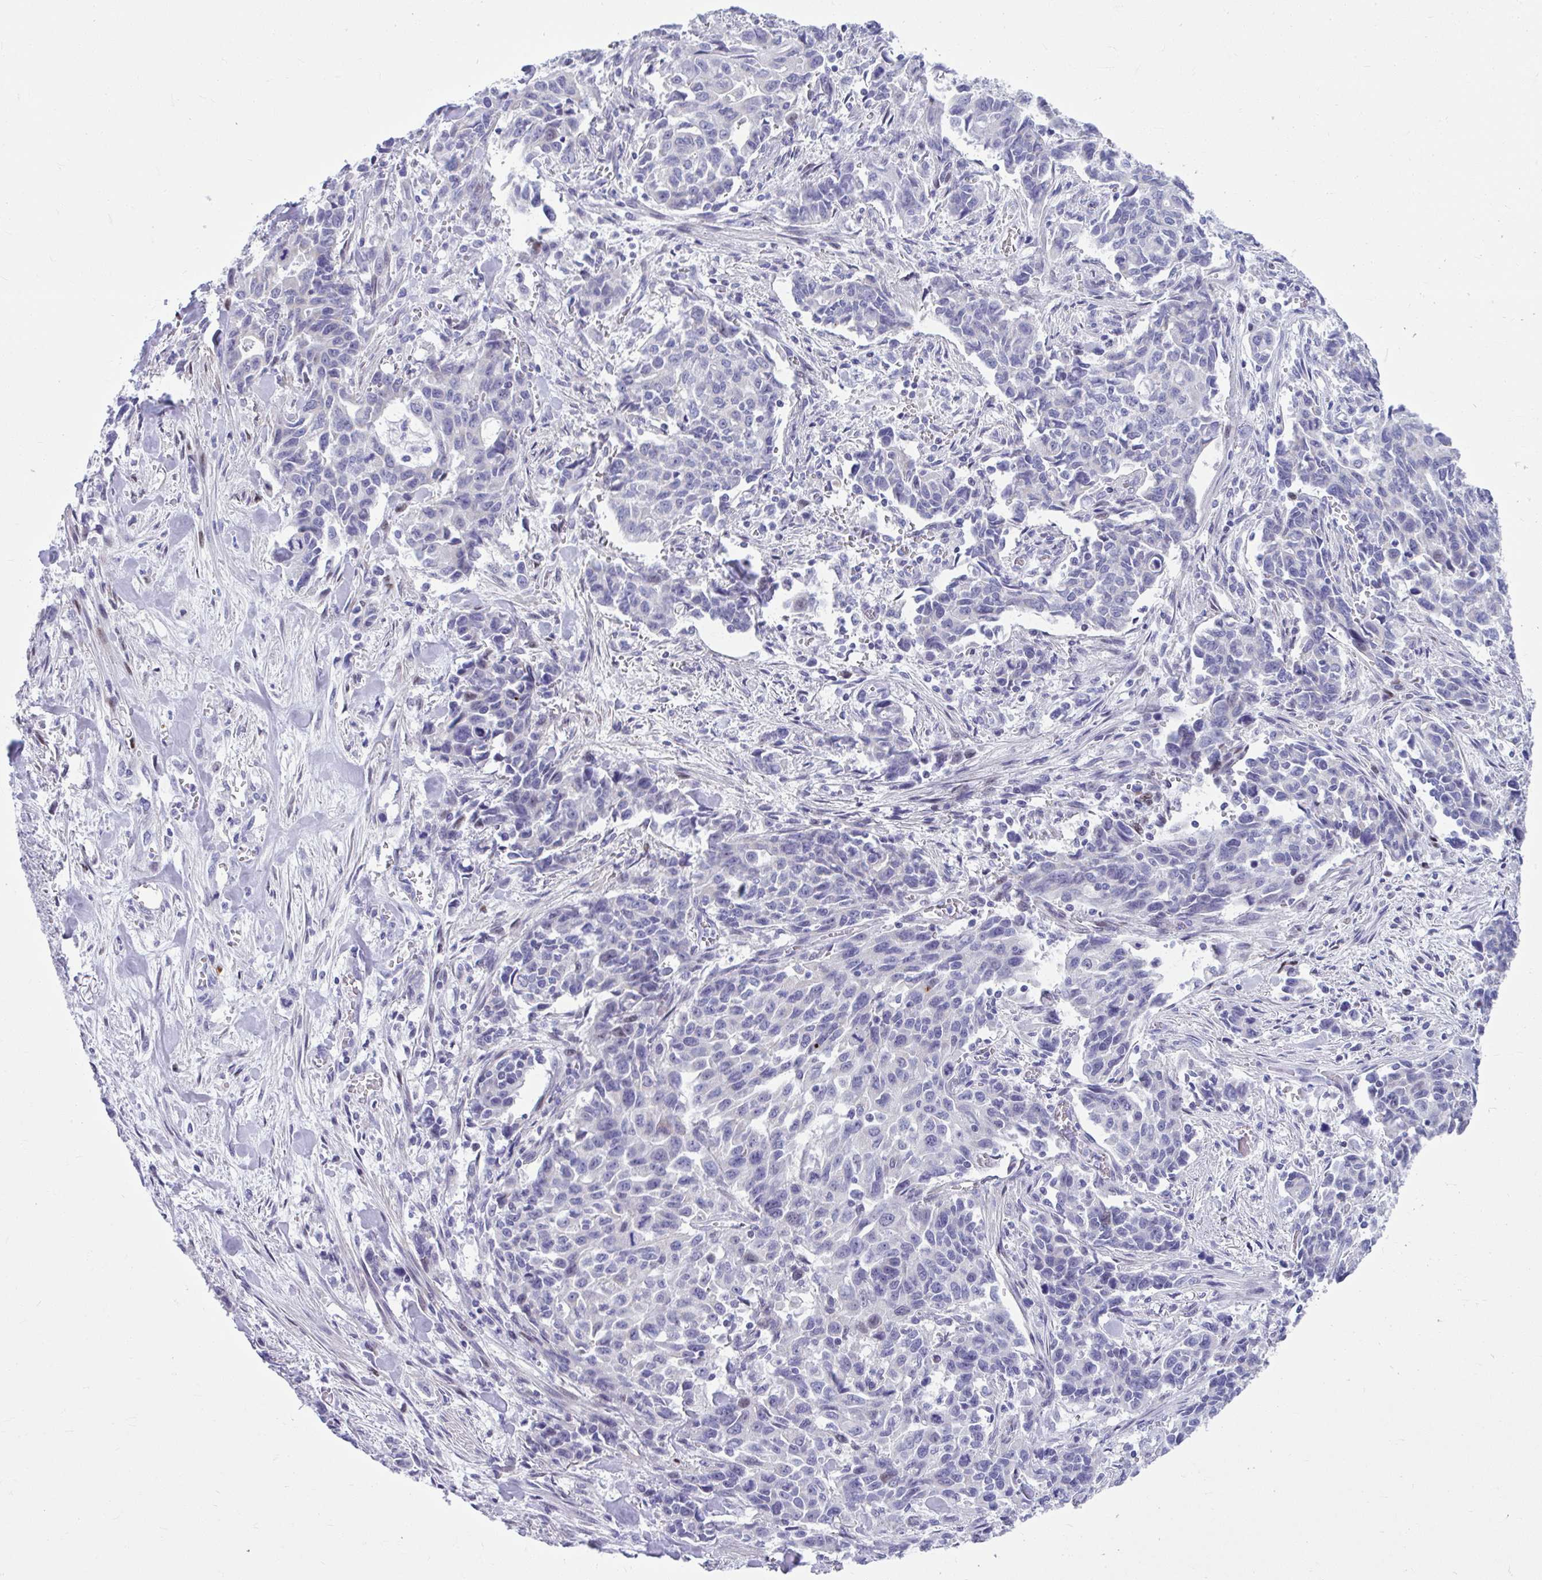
{"staining": {"intensity": "negative", "quantity": "none", "location": "none"}, "tissue": "stomach cancer", "cell_type": "Tumor cells", "image_type": "cancer", "snomed": [{"axis": "morphology", "description": "Adenocarcinoma, NOS"}, {"axis": "topography", "description": "Stomach, upper"}], "caption": "IHC micrograph of neoplastic tissue: stomach adenocarcinoma stained with DAB (3,3'-diaminobenzidine) exhibits no significant protein positivity in tumor cells. (DAB (3,3'-diaminobenzidine) immunohistochemistry visualized using brightfield microscopy, high magnification).", "gene": "ISL1", "patient": {"sex": "male", "age": 85}}